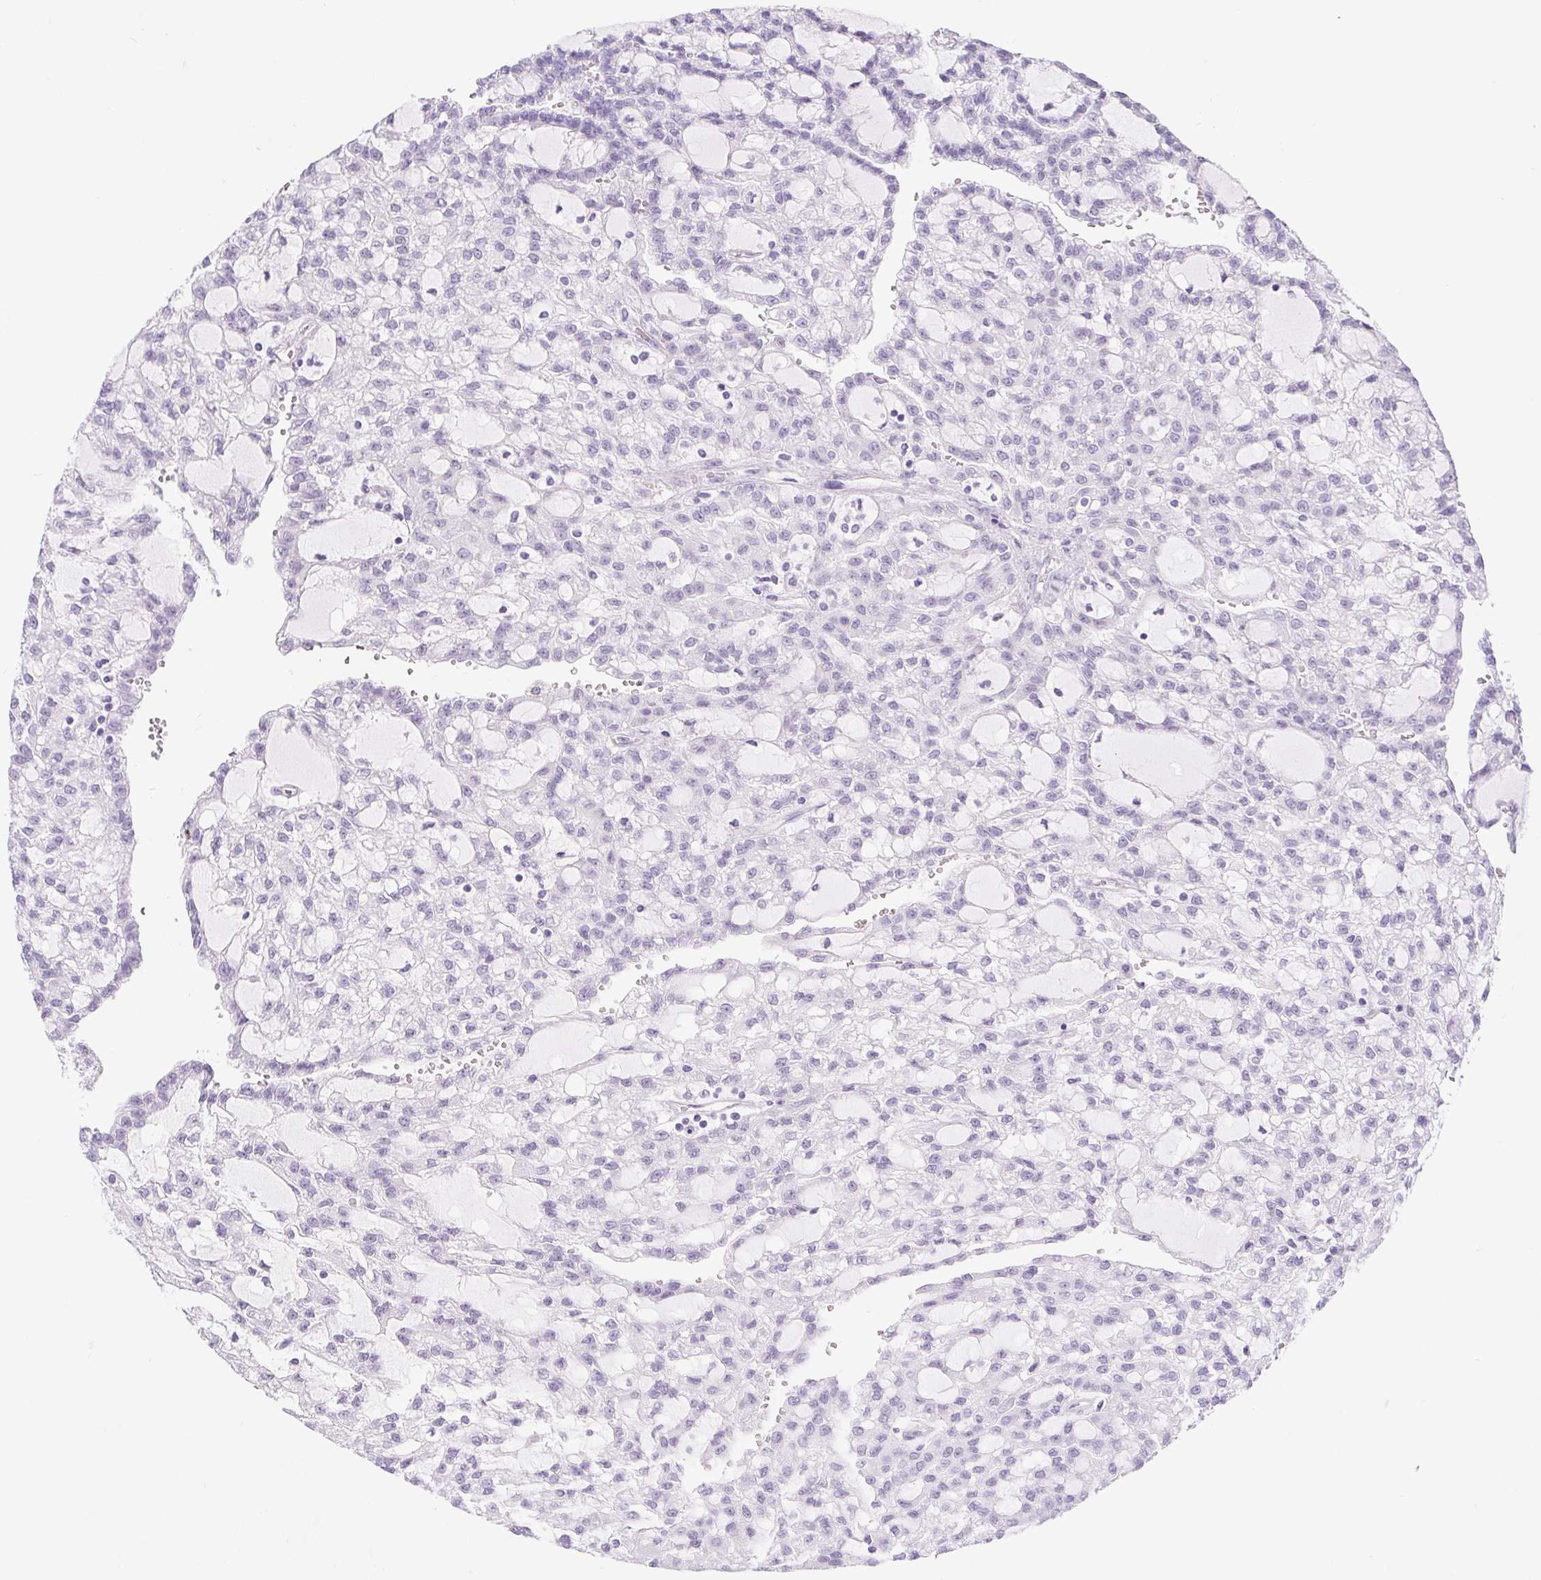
{"staining": {"intensity": "negative", "quantity": "none", "location": "none"}, "tissue": "renal cancer", "cell_type": "Tumor cells", "image_type": "cancer", "snomed": [{"axis": "morphology", "description": "Adenocarcinoma, NOS"}, {"axis": "topography", "description": "Kidney"}], "caption": "This is an IHC micrograph of human adenocarcinoma (renal). There is no expression in tumor cells.", "gene": "BCAS1", "patient": {"sex": "male", "age": 63}}